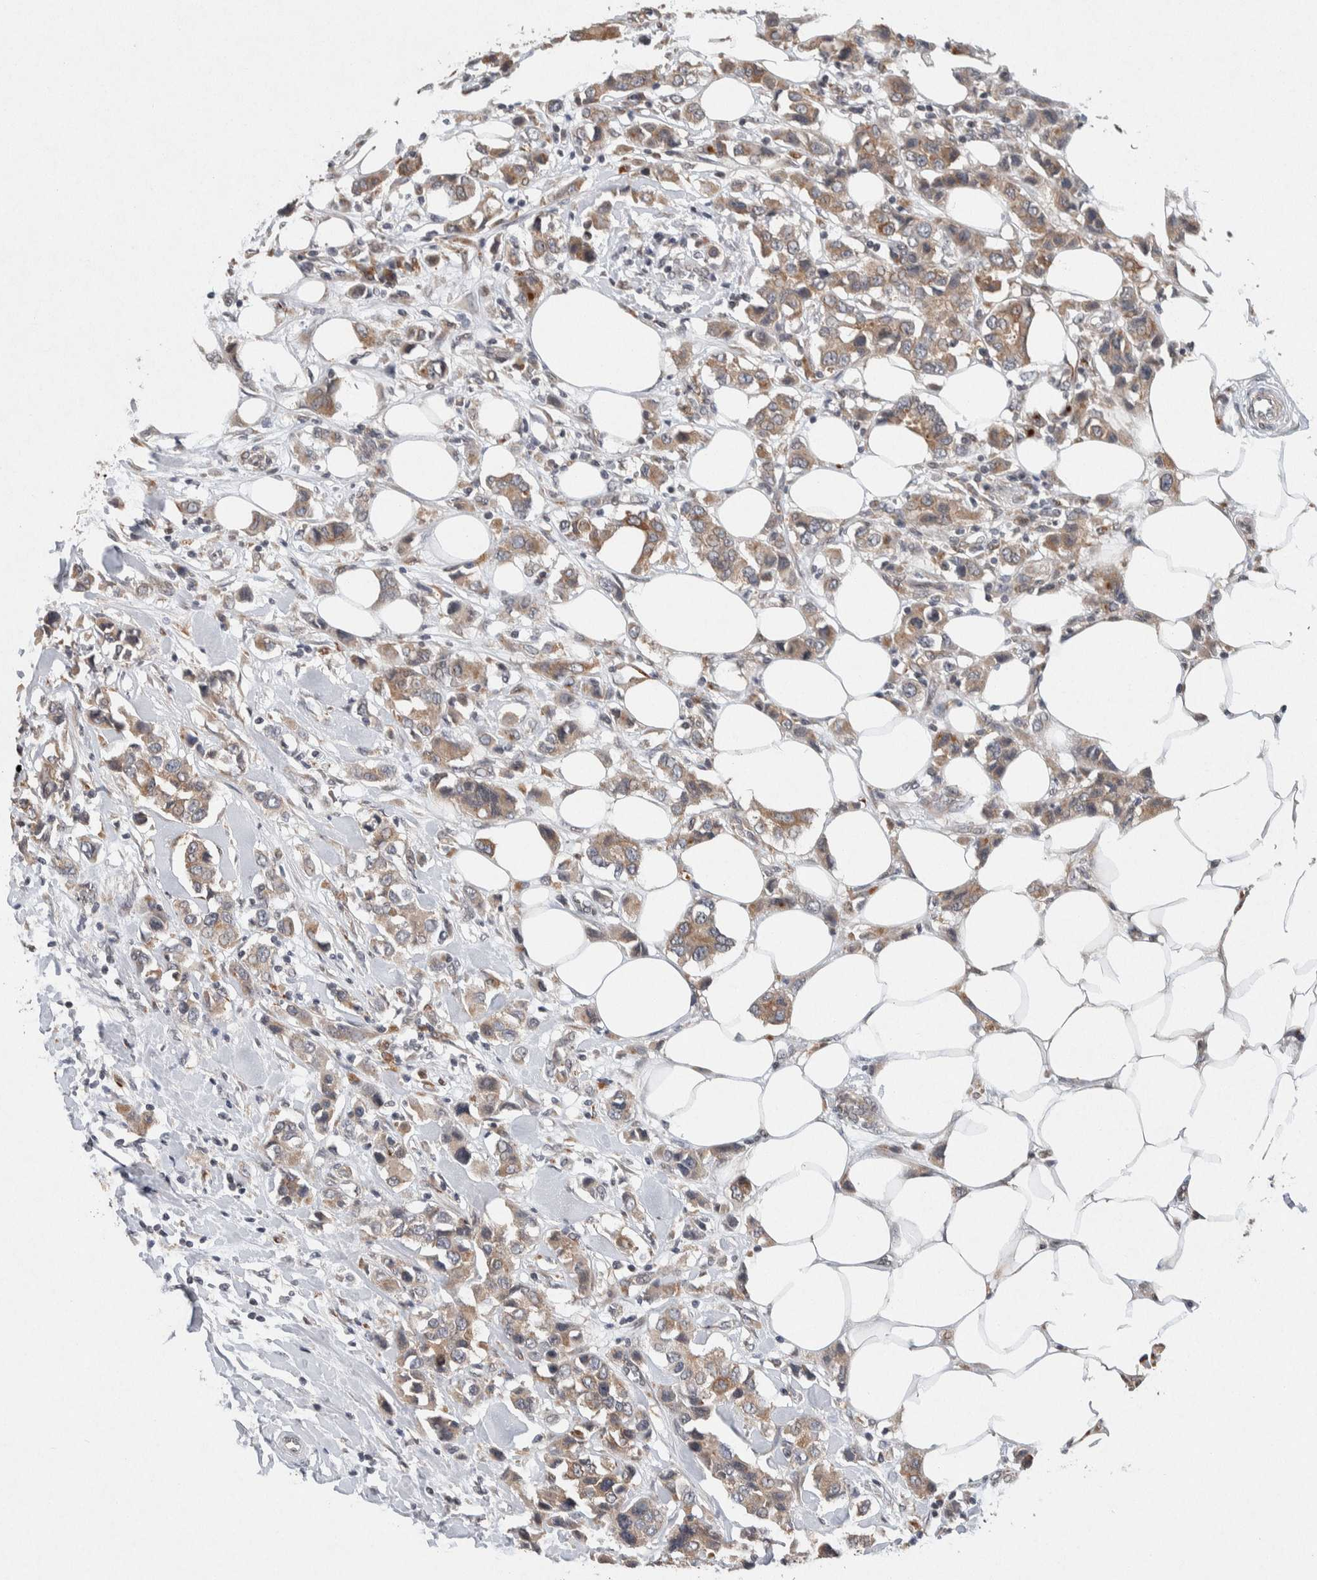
{"staining": {"intensity": "weak", "quantity": ">75%", "location": "cytoplasmic/membranous"}, "tissue": "breast cancer", "cell_type": "Tumor cells", "image_type": "cancer", "snomed": [{"axis": "morphology", "description": "Normal tissue, NOS"}, {"axis": "morphology", "description": "Duct carcinoma"}, {"axis": "topography", "description": "Breast"}], "caption": "Brown immunohistochemical staining in human breast cancer (infiltrating ductal carcinoma) shows weak cytoplasmic/membranous positivity in approximately >75% of tumor cells.", "gene": "KCNK1", "patient": {"sex": "female", "age": 50}}